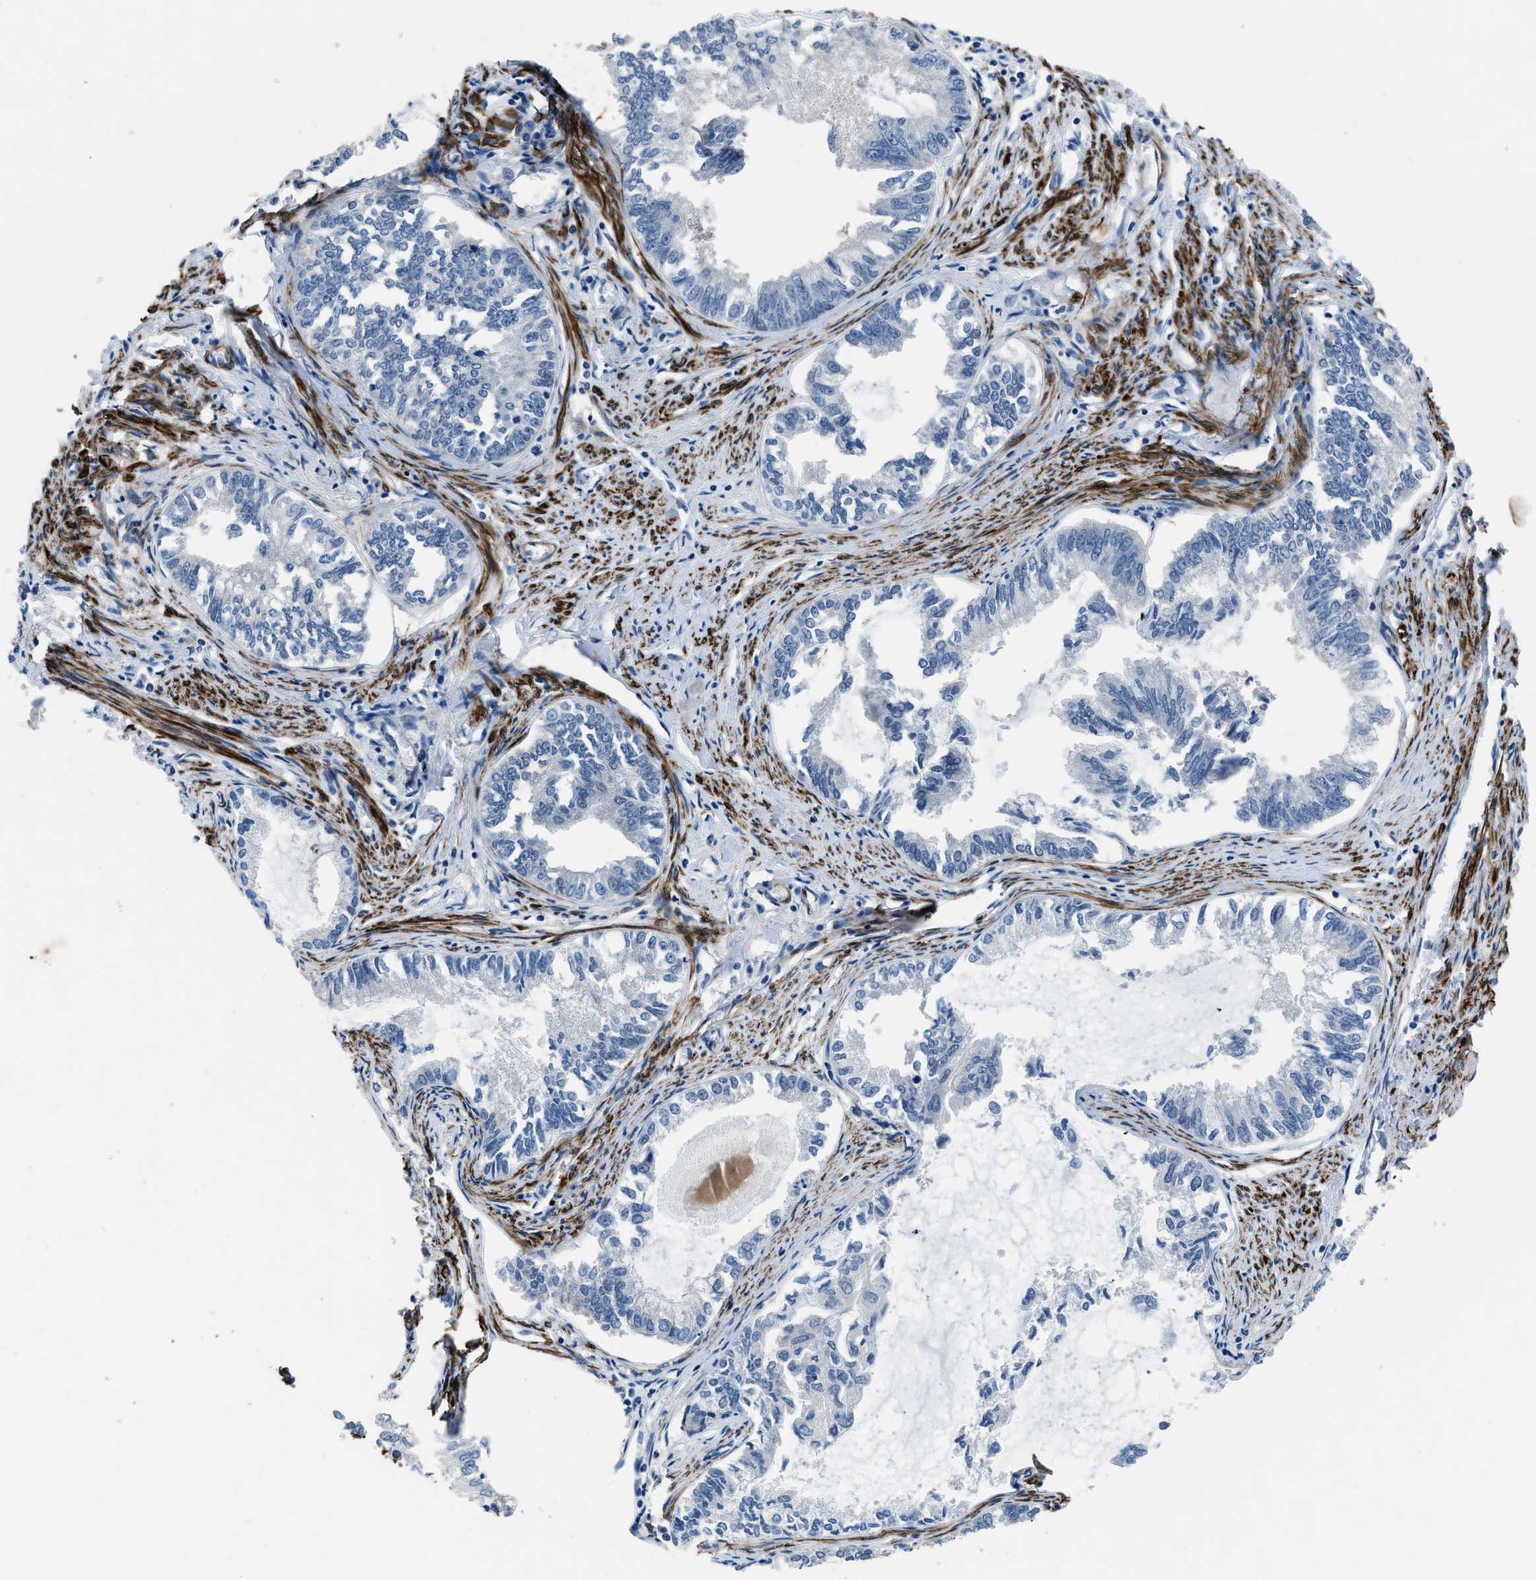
{"staining": {"intensity": "negative", "quantity": "none", "location": "none"}, "tissue": "endometrial cancer", "cell_type": "Tumor cells", "image_type": "cancer", "snomed": [{"axis": "morphology", "description": "Adenocarcinoma, NOS"}, {"axis": "topography", "description": "Endometrium"}], "caption": "Protein analysis of endometrial adenocarcinoma reveals no significant expression in tumor cells.", "gene": "LANCL2", "patient": {"sex": "female", "age": 86}}